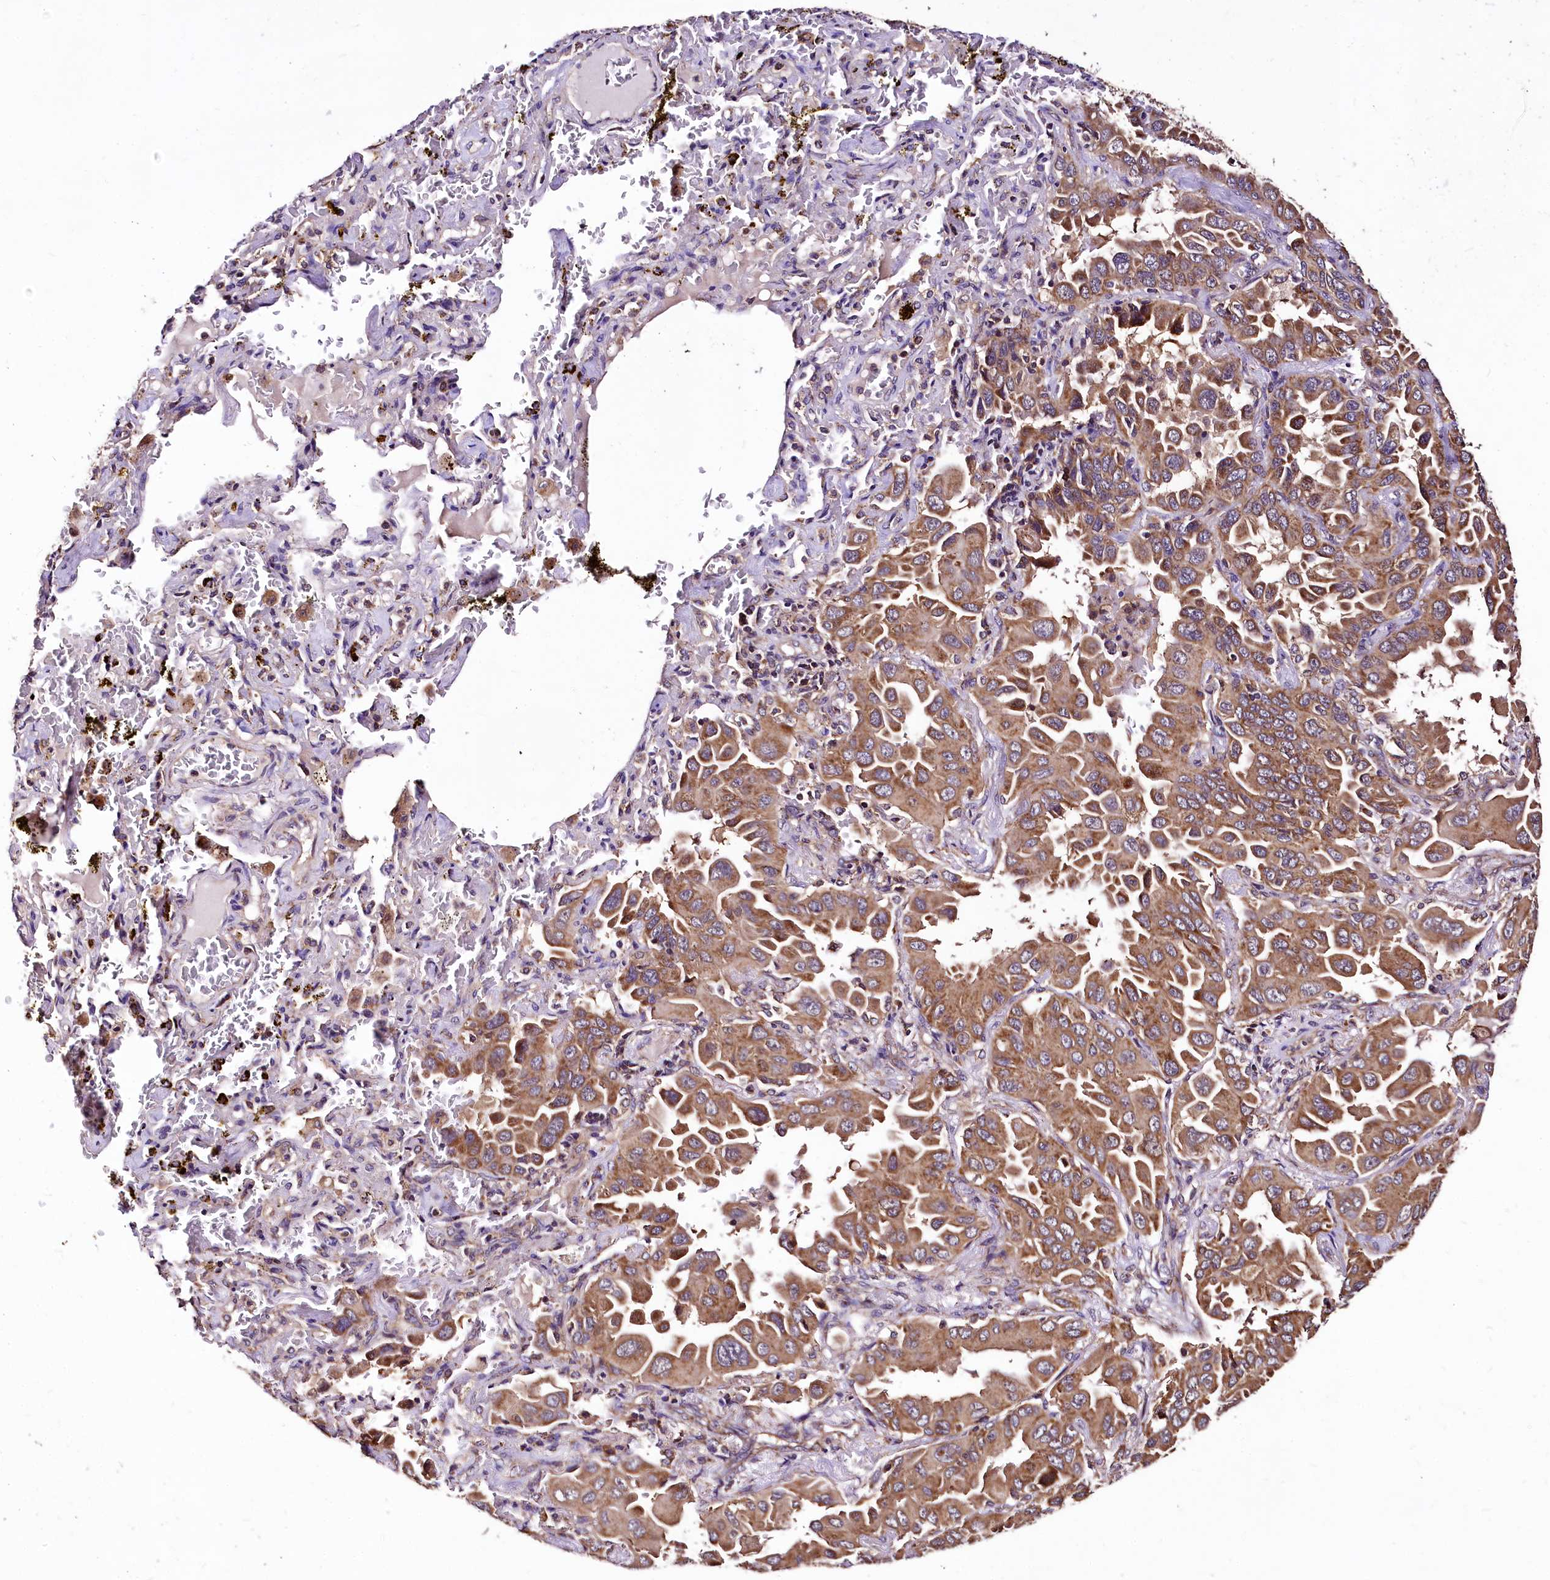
{"staining": {"intensity": "moderate", "quantity": ">75%", "location": "cytoplasmic/membranous"}, "tissue": "lung cancer", "cell_type": "Tumor cells", "image_type": "cancer", "snomed": [{"axis": "morphology", "description": "Adenocarcinoma, NOS"}, {"axis": "topography", "description": "Lung"}], "caption": "Immunohistochemistry photomicrograph of neoplastic tissue: lung adenocarcinoma stained using immunohistochemistry (IHC) displays medium levels of moderate protein expression localized specifically in the cytoplasmic/membranous of tumor cells, appearing as a cytoplasmic/membranous brown color.", "gene": "LRSAM1", "patient": {"sex": "male", "age": 64}}